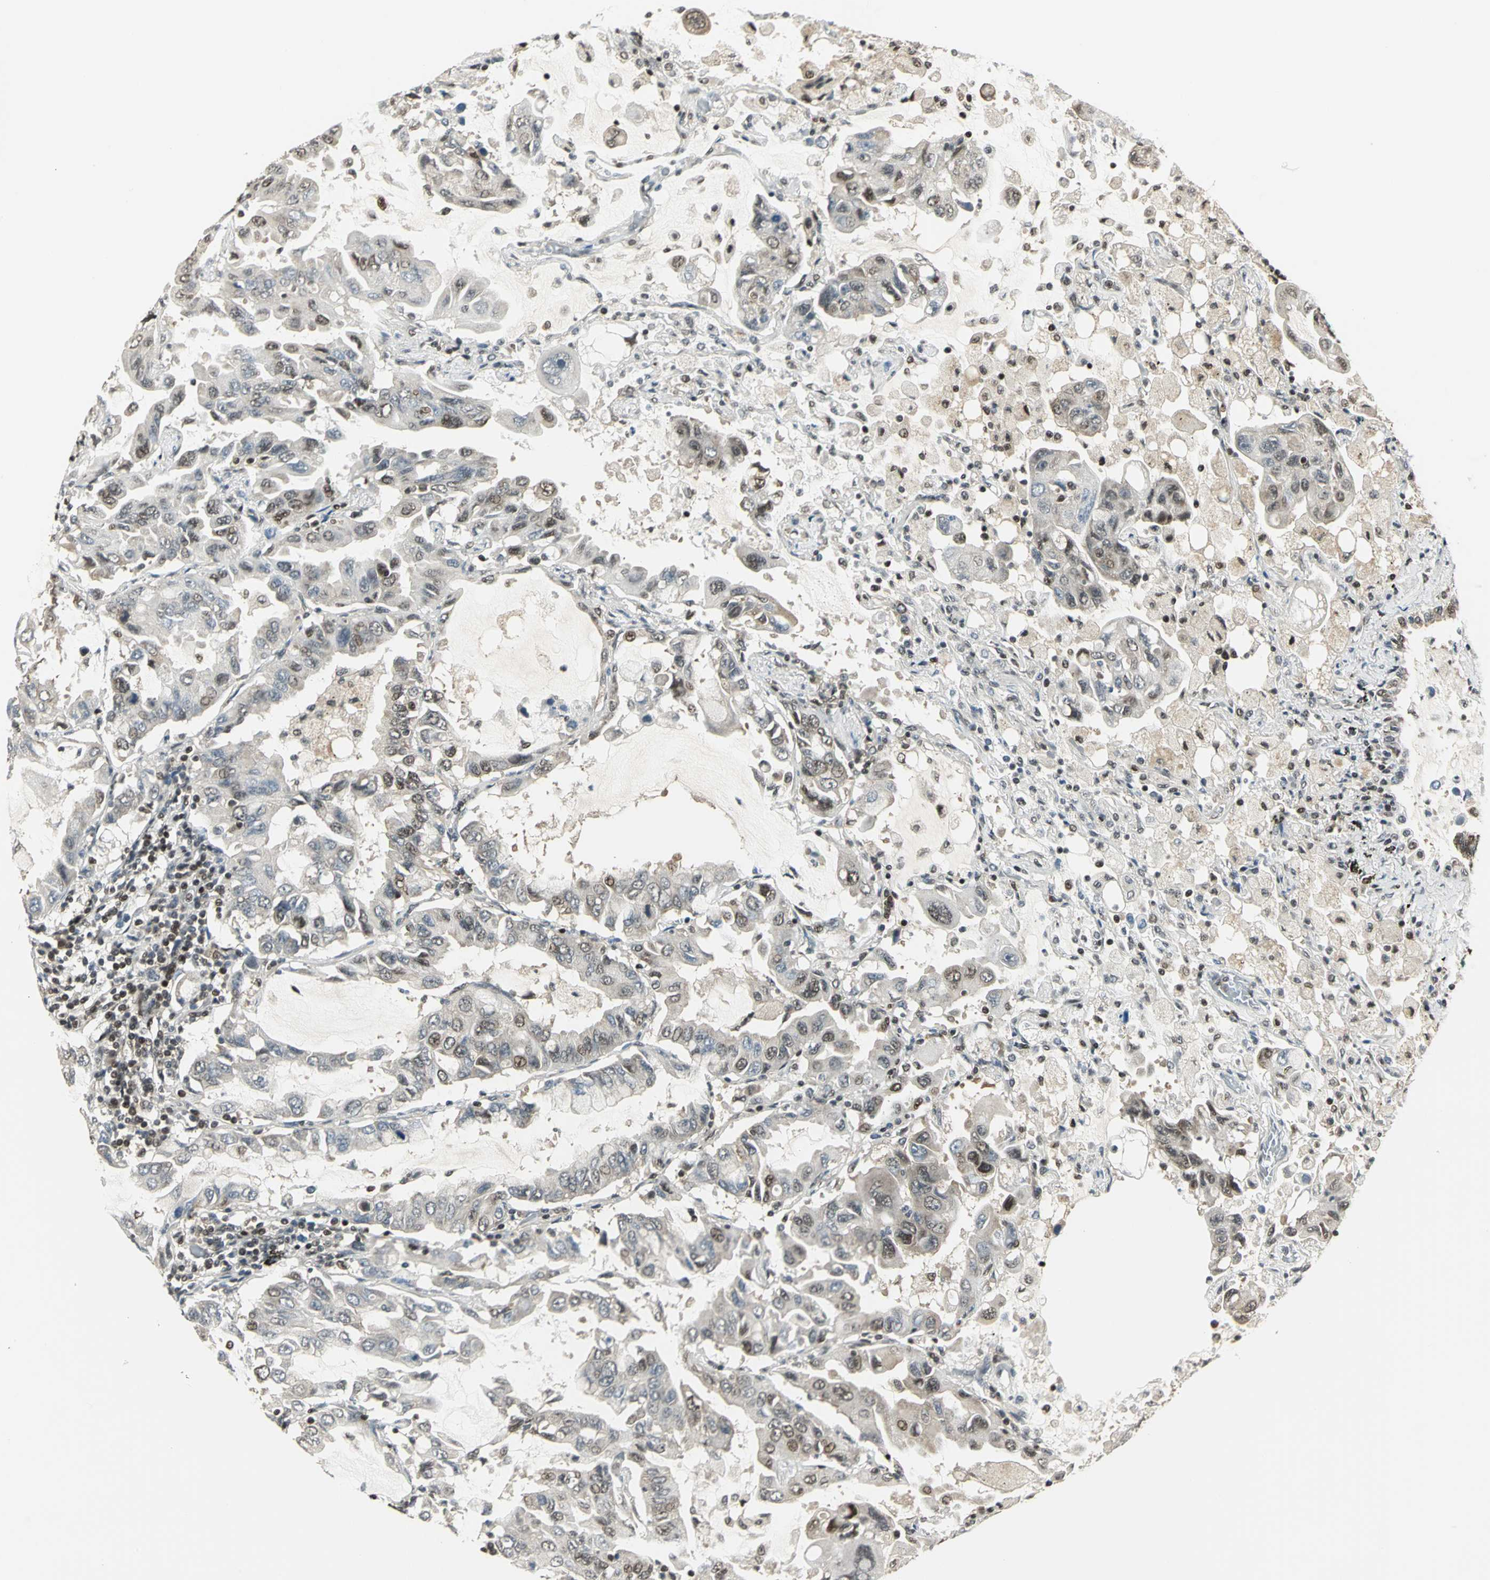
{"staining": {"intensity": "weak", "quantity": "25%-75%", "location": "cytoplasmic/membranous,nuclear"}, "tissue": "lung cancer", "cell_type": "Tumor cells", "image_type": "cancer", "snomed": [{"axis": "morphology", "description": "Adenocarcinoma, NOS"}, {"axis": "topography", "description": "Lung"}], "caption": "An image of human lung cancer stained for a protein demonstrates weak cytoplasmic/membranous and nuclear brown staining in tumor cells. The staining is performed using DAB (3,3'-diaminobenzidine) brown chromogen to label protein expression. The nuclei are counter-stained blue using hematoxylin.", "gene": "PSMC3", "patient": {"sex": "male", "age": 64}}